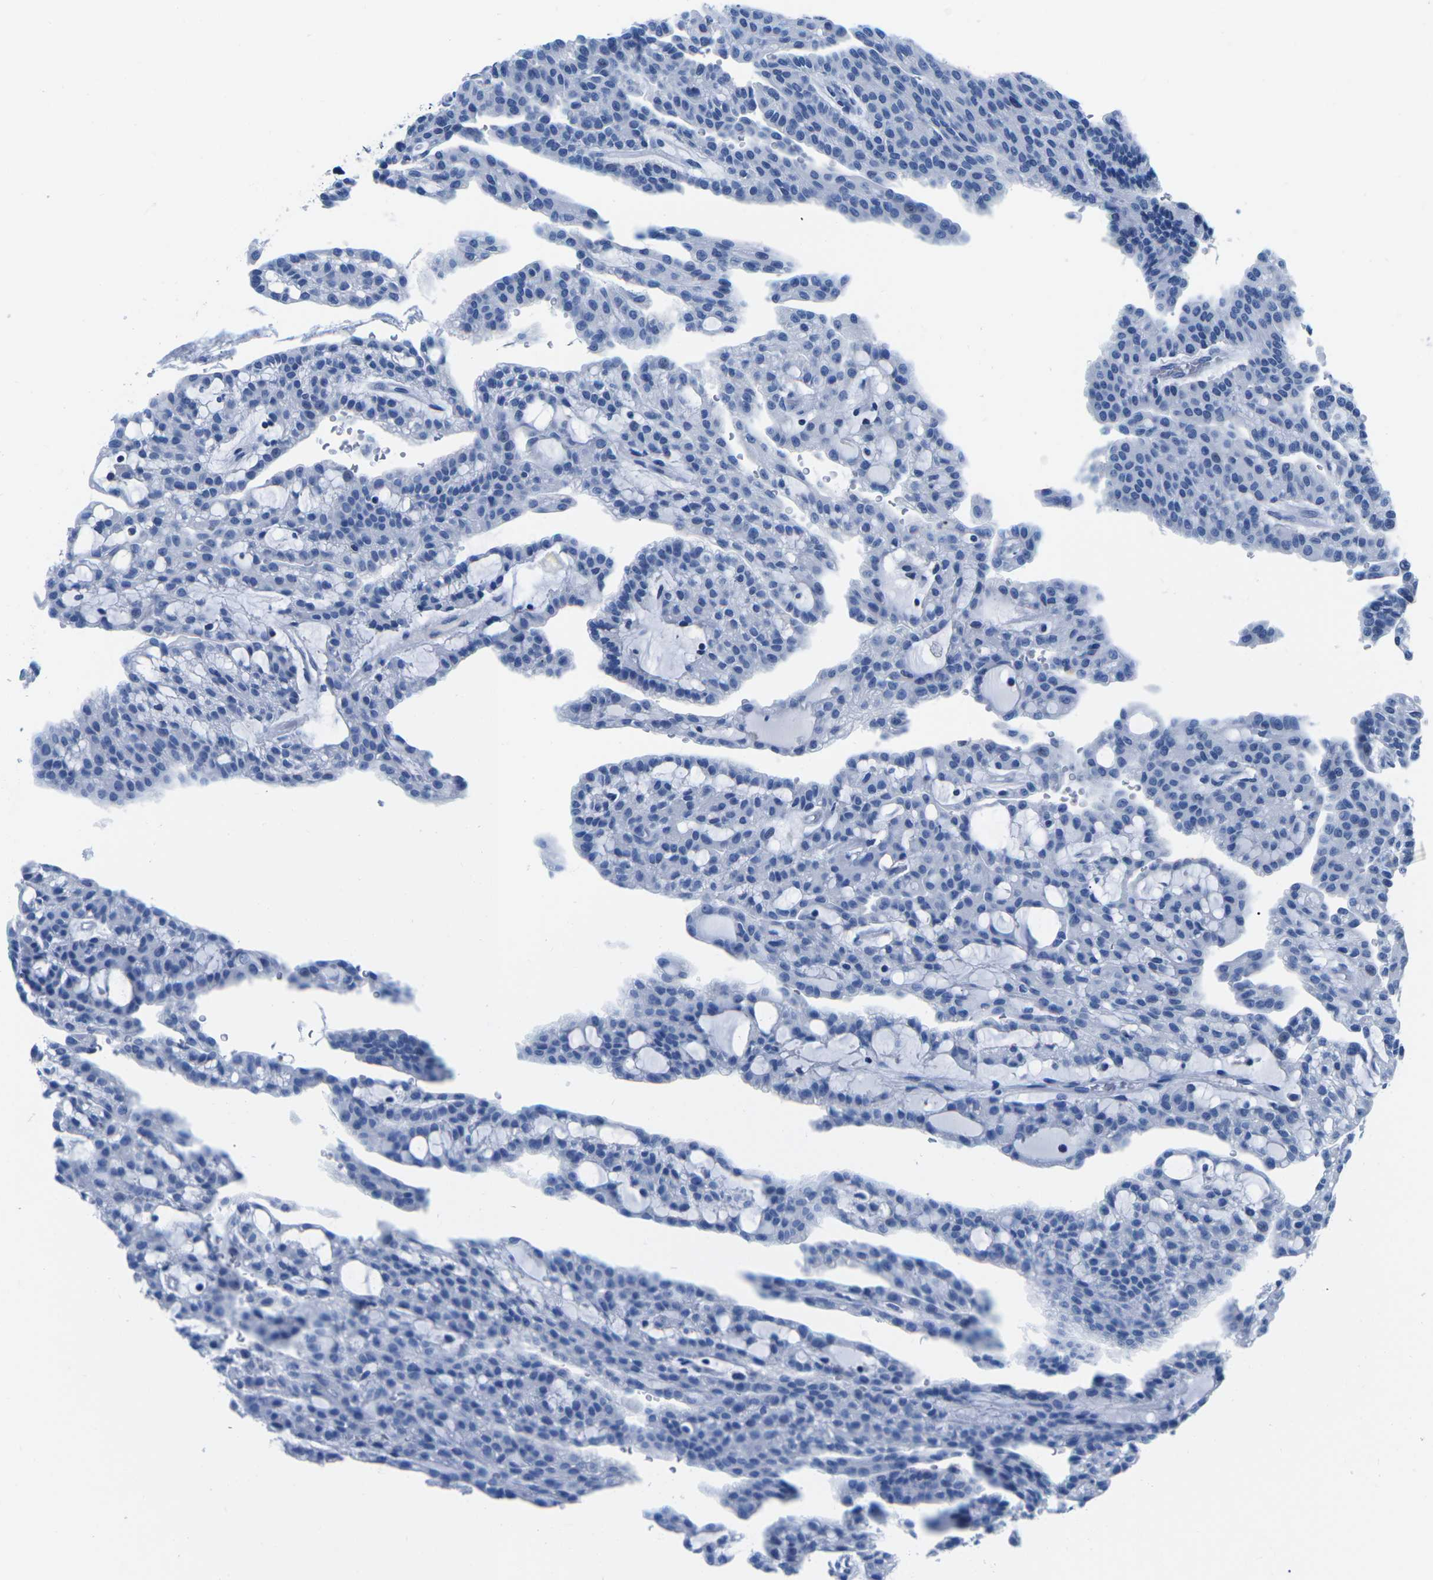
{"staining": {"intensity": "negative", "quantity": "none", "location": "none"}, "tissue": "renal cancer", "cell_type": "Tumor cells", "image_type": "cancer", "snomed": [{"axis": "morphology", "description": "Adenocarcinoma, NOS"}, {"axis": "topography", "description": "Kidney"}], "caption": "Immunohistochemistry photomicrograph of neoplastic tissue: human renal cancer (adenocarcinoma) stained with DAB (3,3'-diaminobenzidine) reveals no significant protein expression in tumor cells.", "gene": "CYP1A2", "patient": {"sex": "male", "age": 63}}